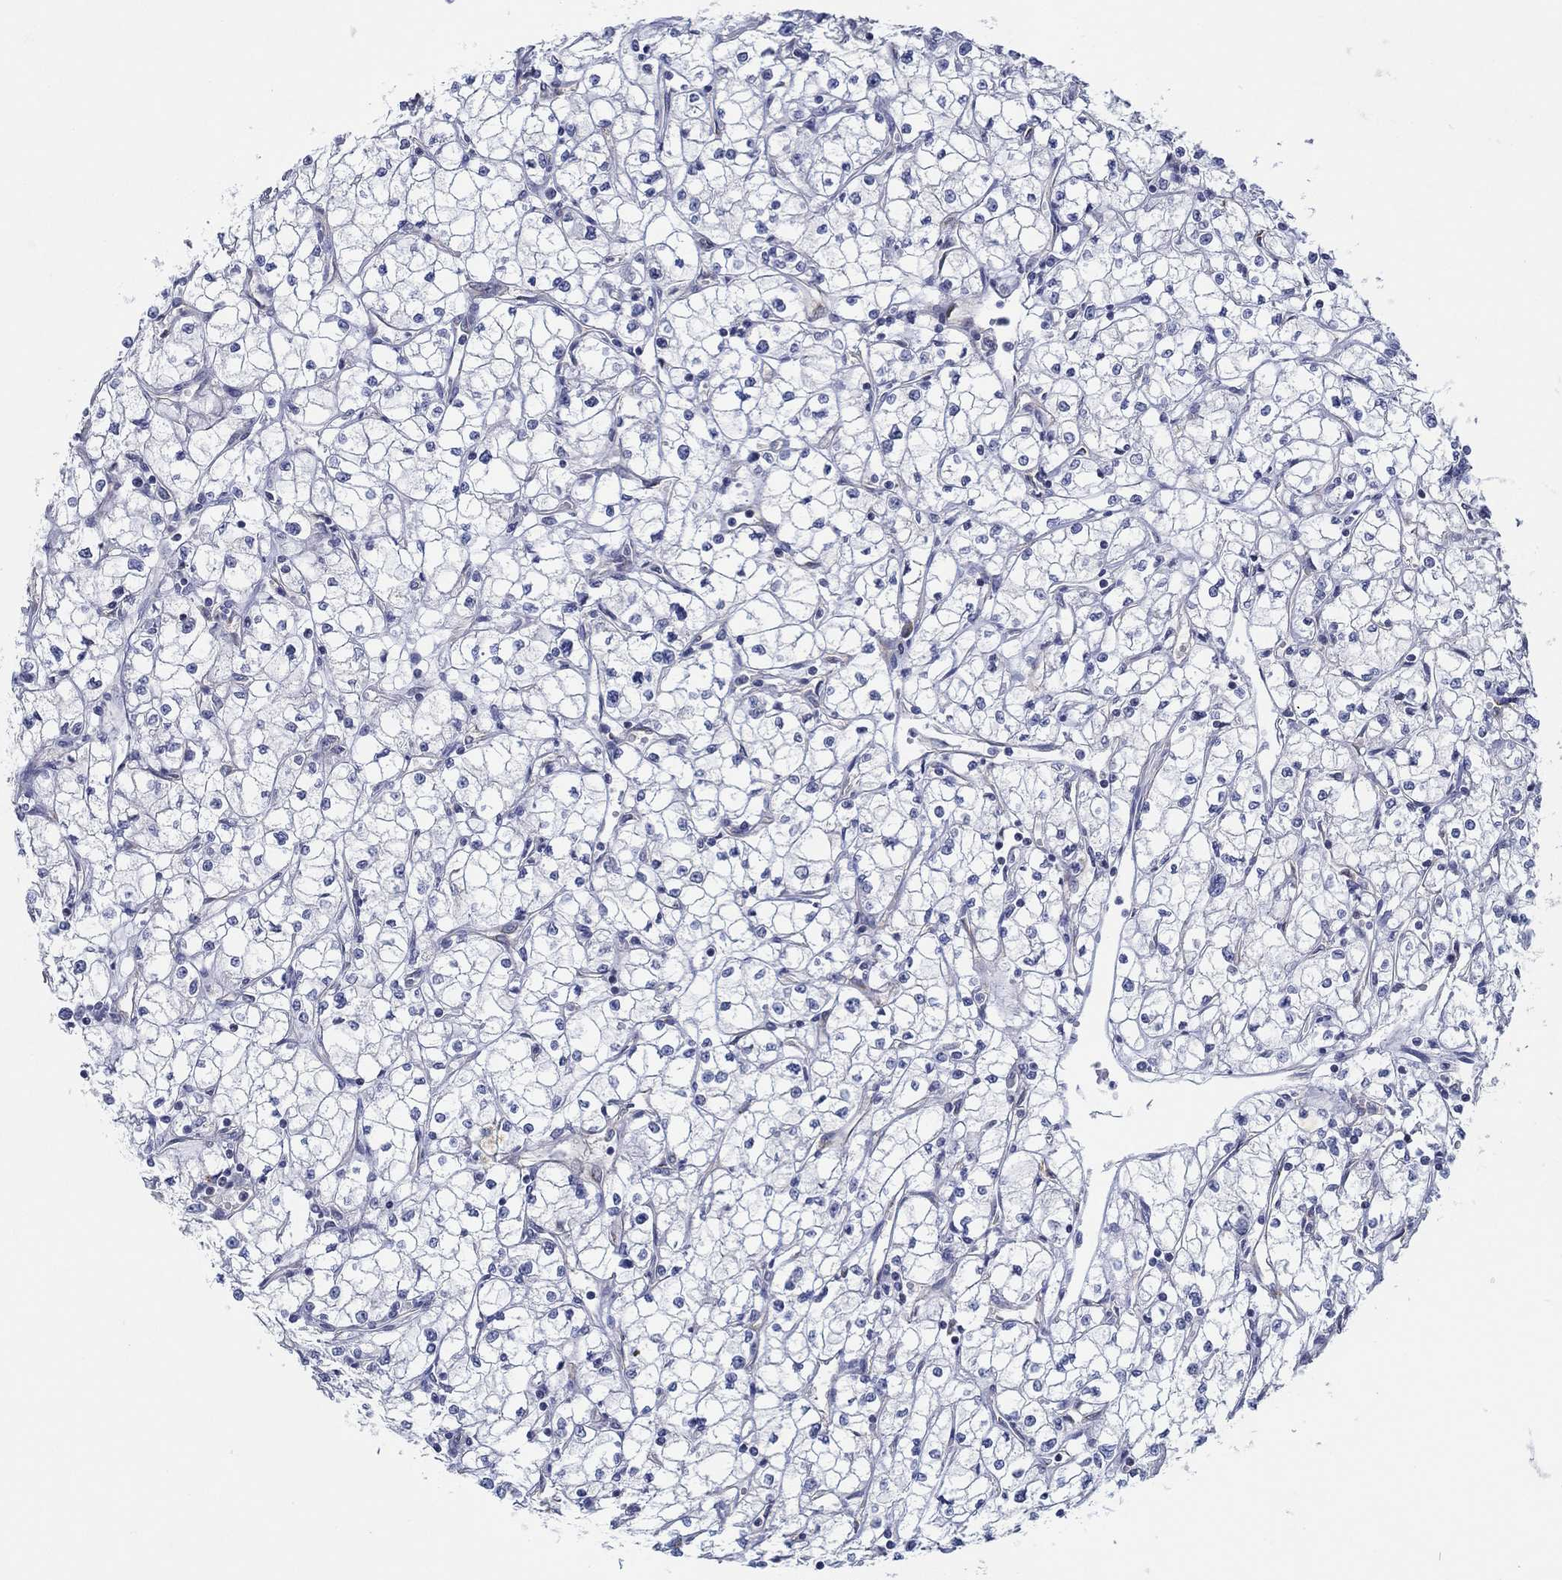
{"staining": {"intensity": "negative", "quantity": "none", "location": "none"}, "tissue": "renal cancer", "cell_type": "Tumor cells", "image_type": "cancer", "snomed": [{"axis": "morphology", "description": "Adenocarcinoma, NOS"}, {"axis": "topography", "description": "Kidney"}], "caption": "High power microscopy micrograph of an IHC image of renal cancer, revealing no significant staining in tumor cells.", "gene": "GJA5", "patient": {"sex": "male", "age": 67}}